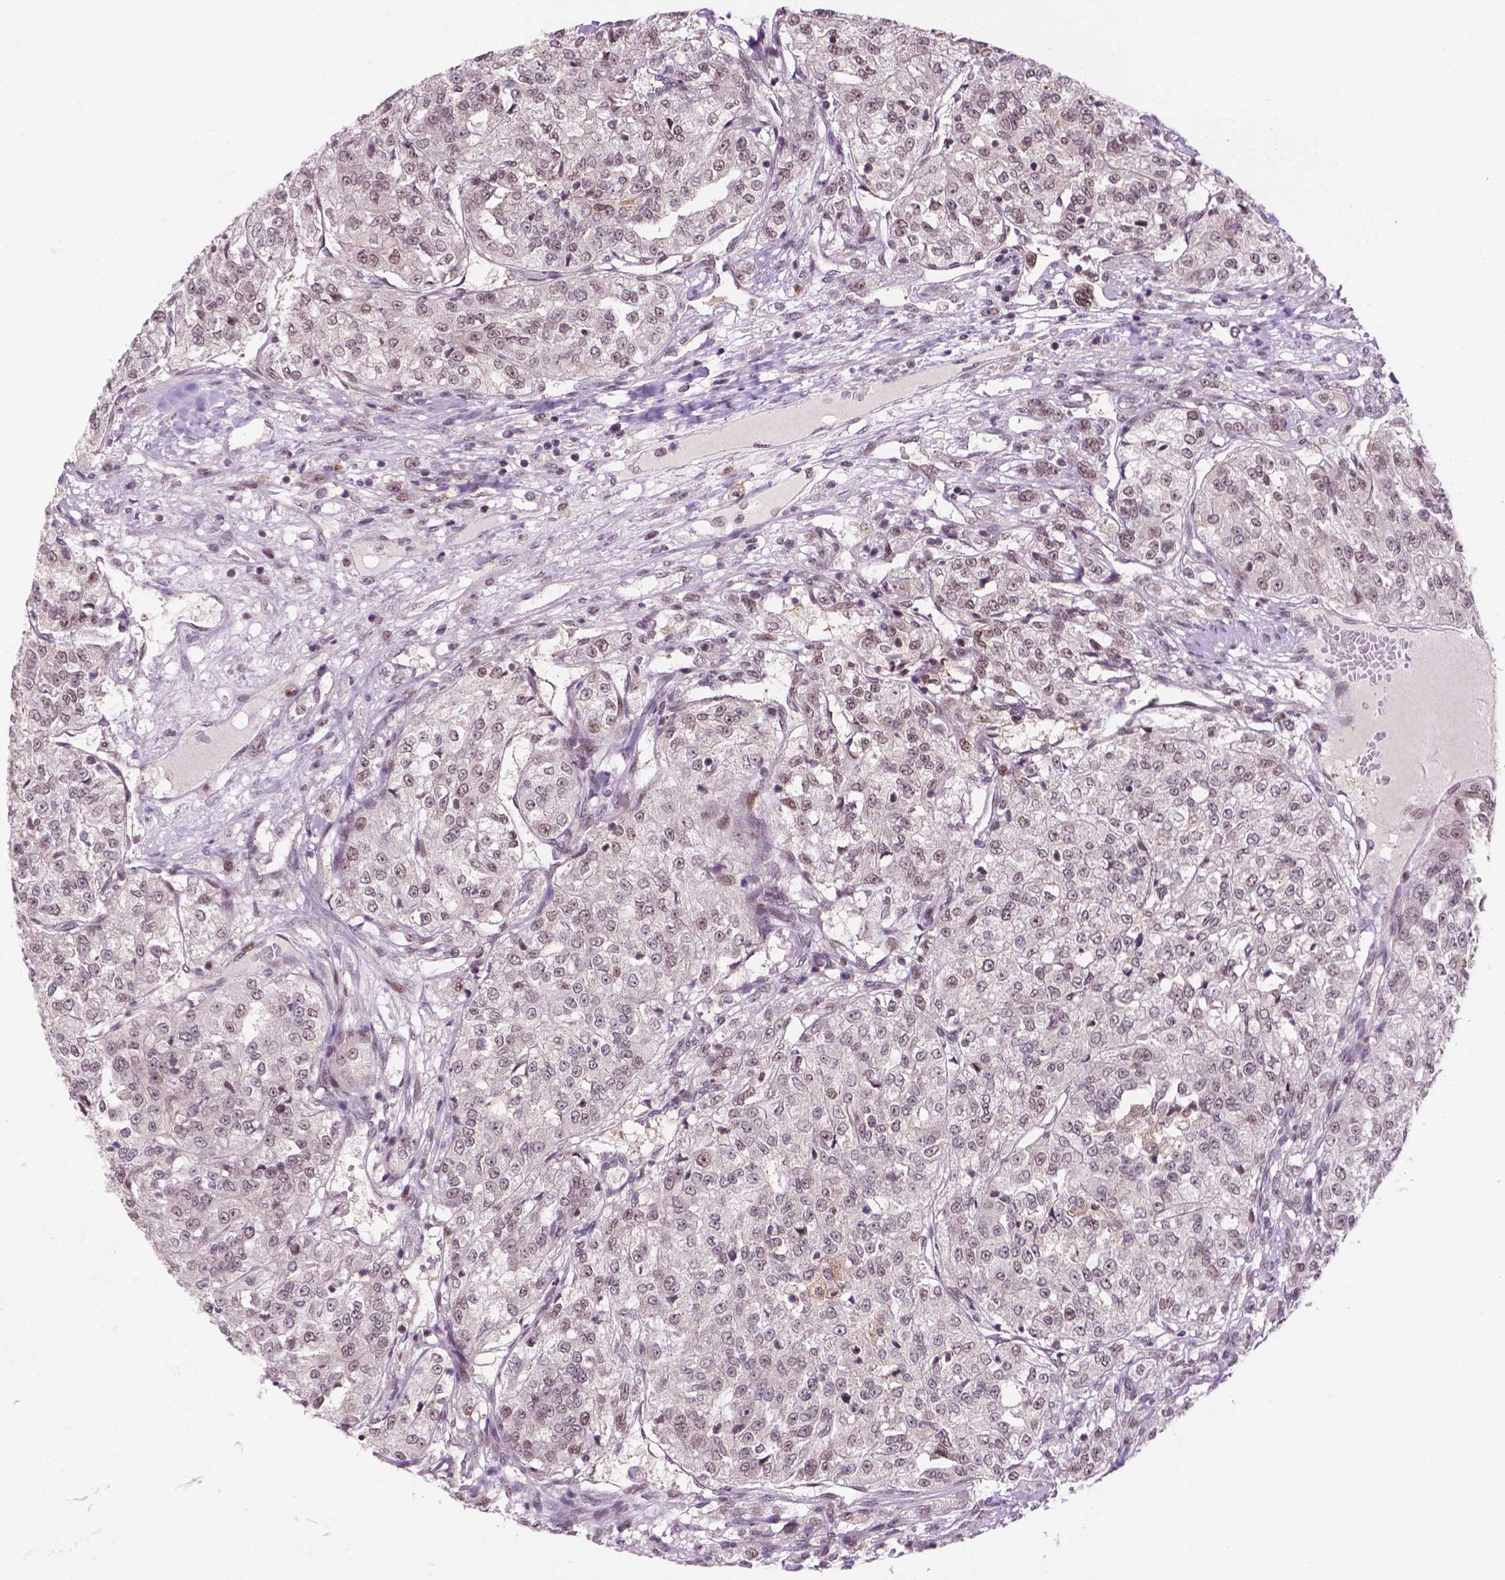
{"staining": {"intensity": "moderate", "quantity": "<25%", "location": "nuclear"}, "tissue": "renal cancer", "cell_type": "Tumor cells", "image_type": "cancer", "snomed": [{"axis": "morphology", "description": "Adenocarcinoma, NOS"}, {"axis": "topography", "description": "Kidney"}], "caption": "Adenocarcinoma (renal) stained with a brown dye exhibits moderate nuclear positive staining in approximately <25% of tumor cells.", "gene": "PER2", "patient": {"sex": "female", "age": 63}}